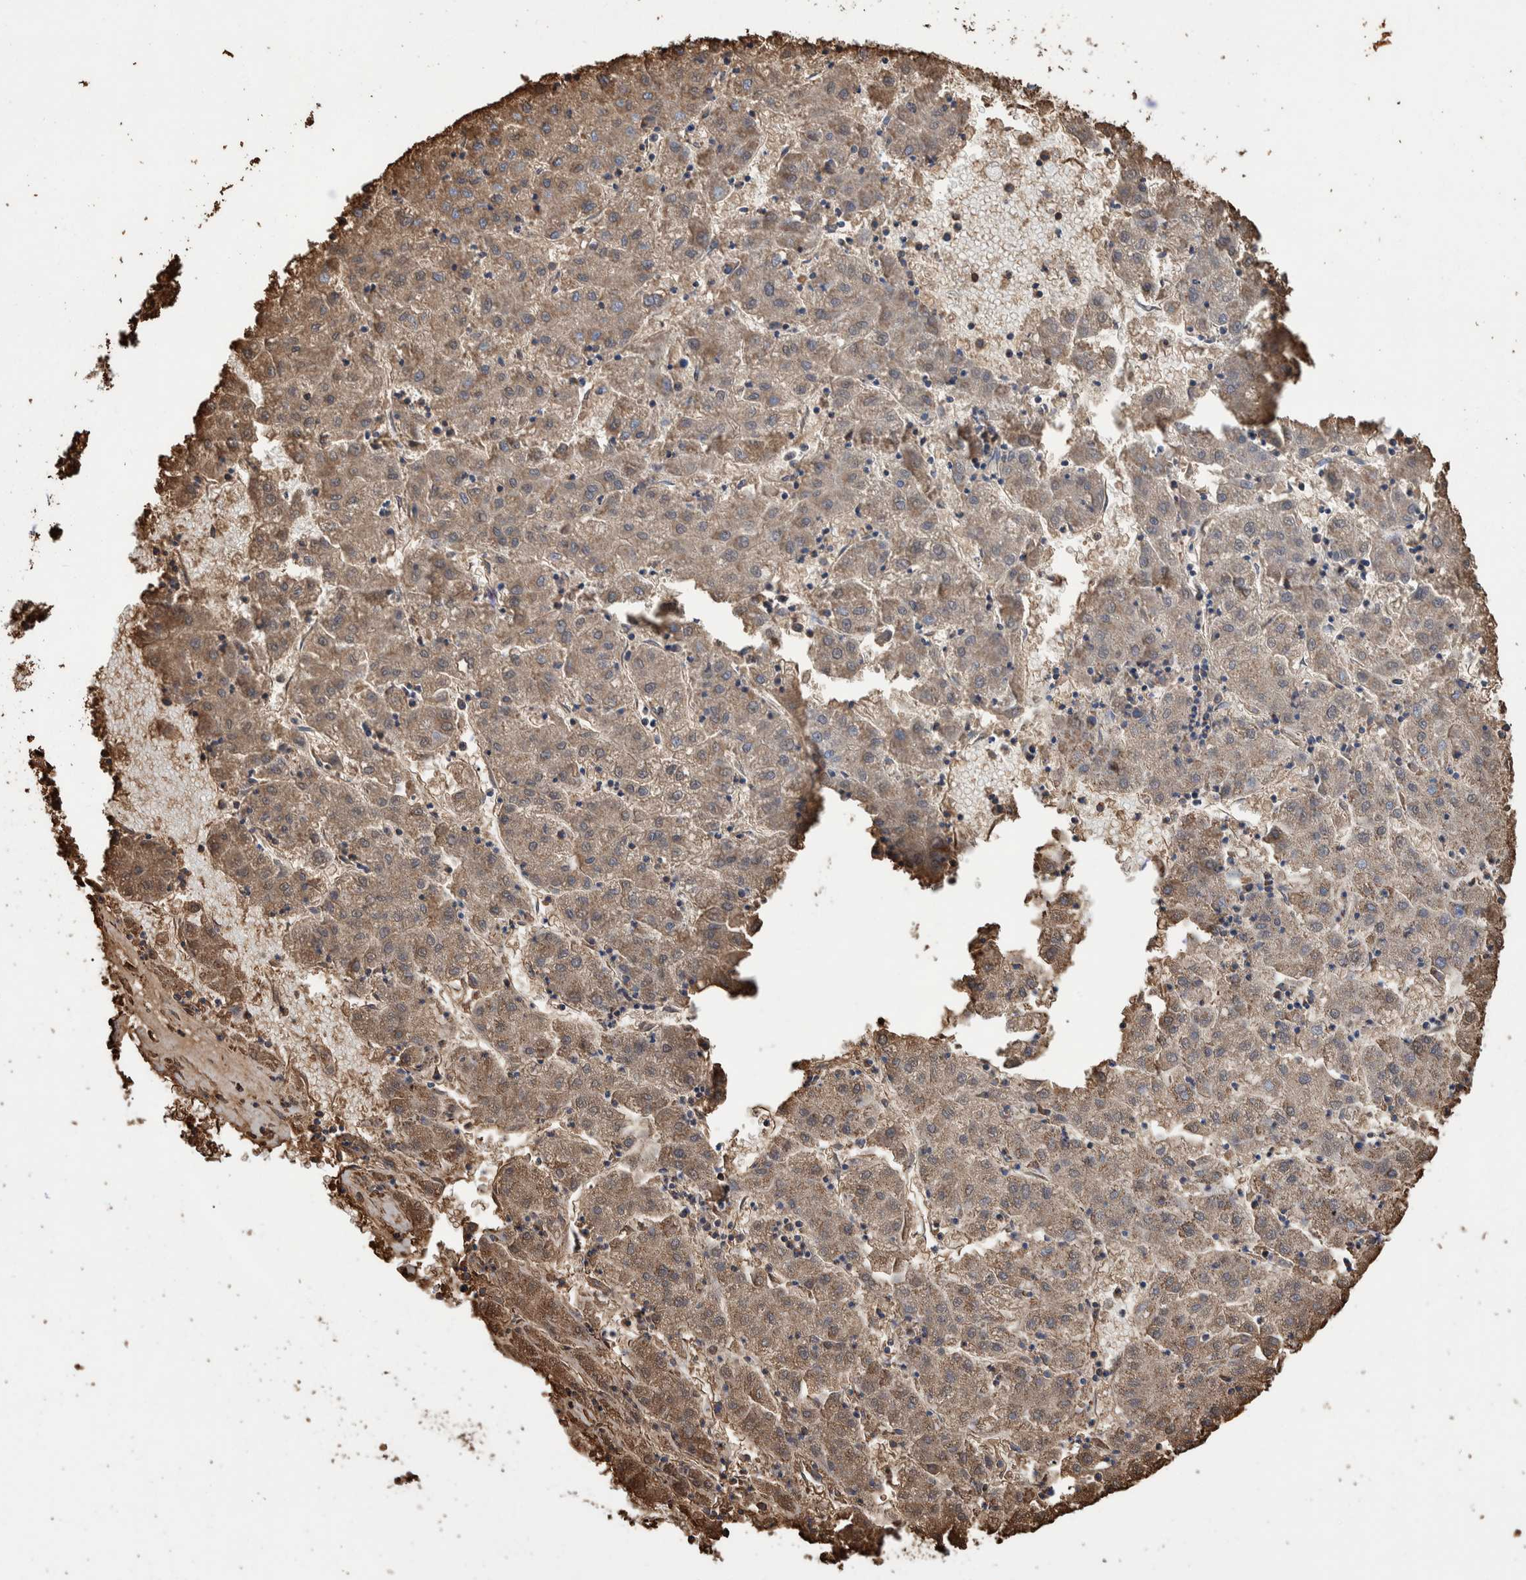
{"staining": {"intensity": "moderate", "quantity": ">75%", "location": "cytoplasmic/membranous"}, "tissue": "liver cancer", "cell_type": "Tumor cells", "image_type": "cancer", "snomed": [{"axis": "morphology", "description": "Carcinoma, Hepatocellular, NOS"}, {"axis": "topography", "description": "Liver"}], "caption": "Immunohistochemical staining of liver cancer shows medium levels of moderate cytoplasmic/membranous staining in about >75% of tumor cells. (DAB IHC with brightfield microscopy, high magnification).", "gene": "VPS26C", "patient": {"sex": "male", "age": 72}}